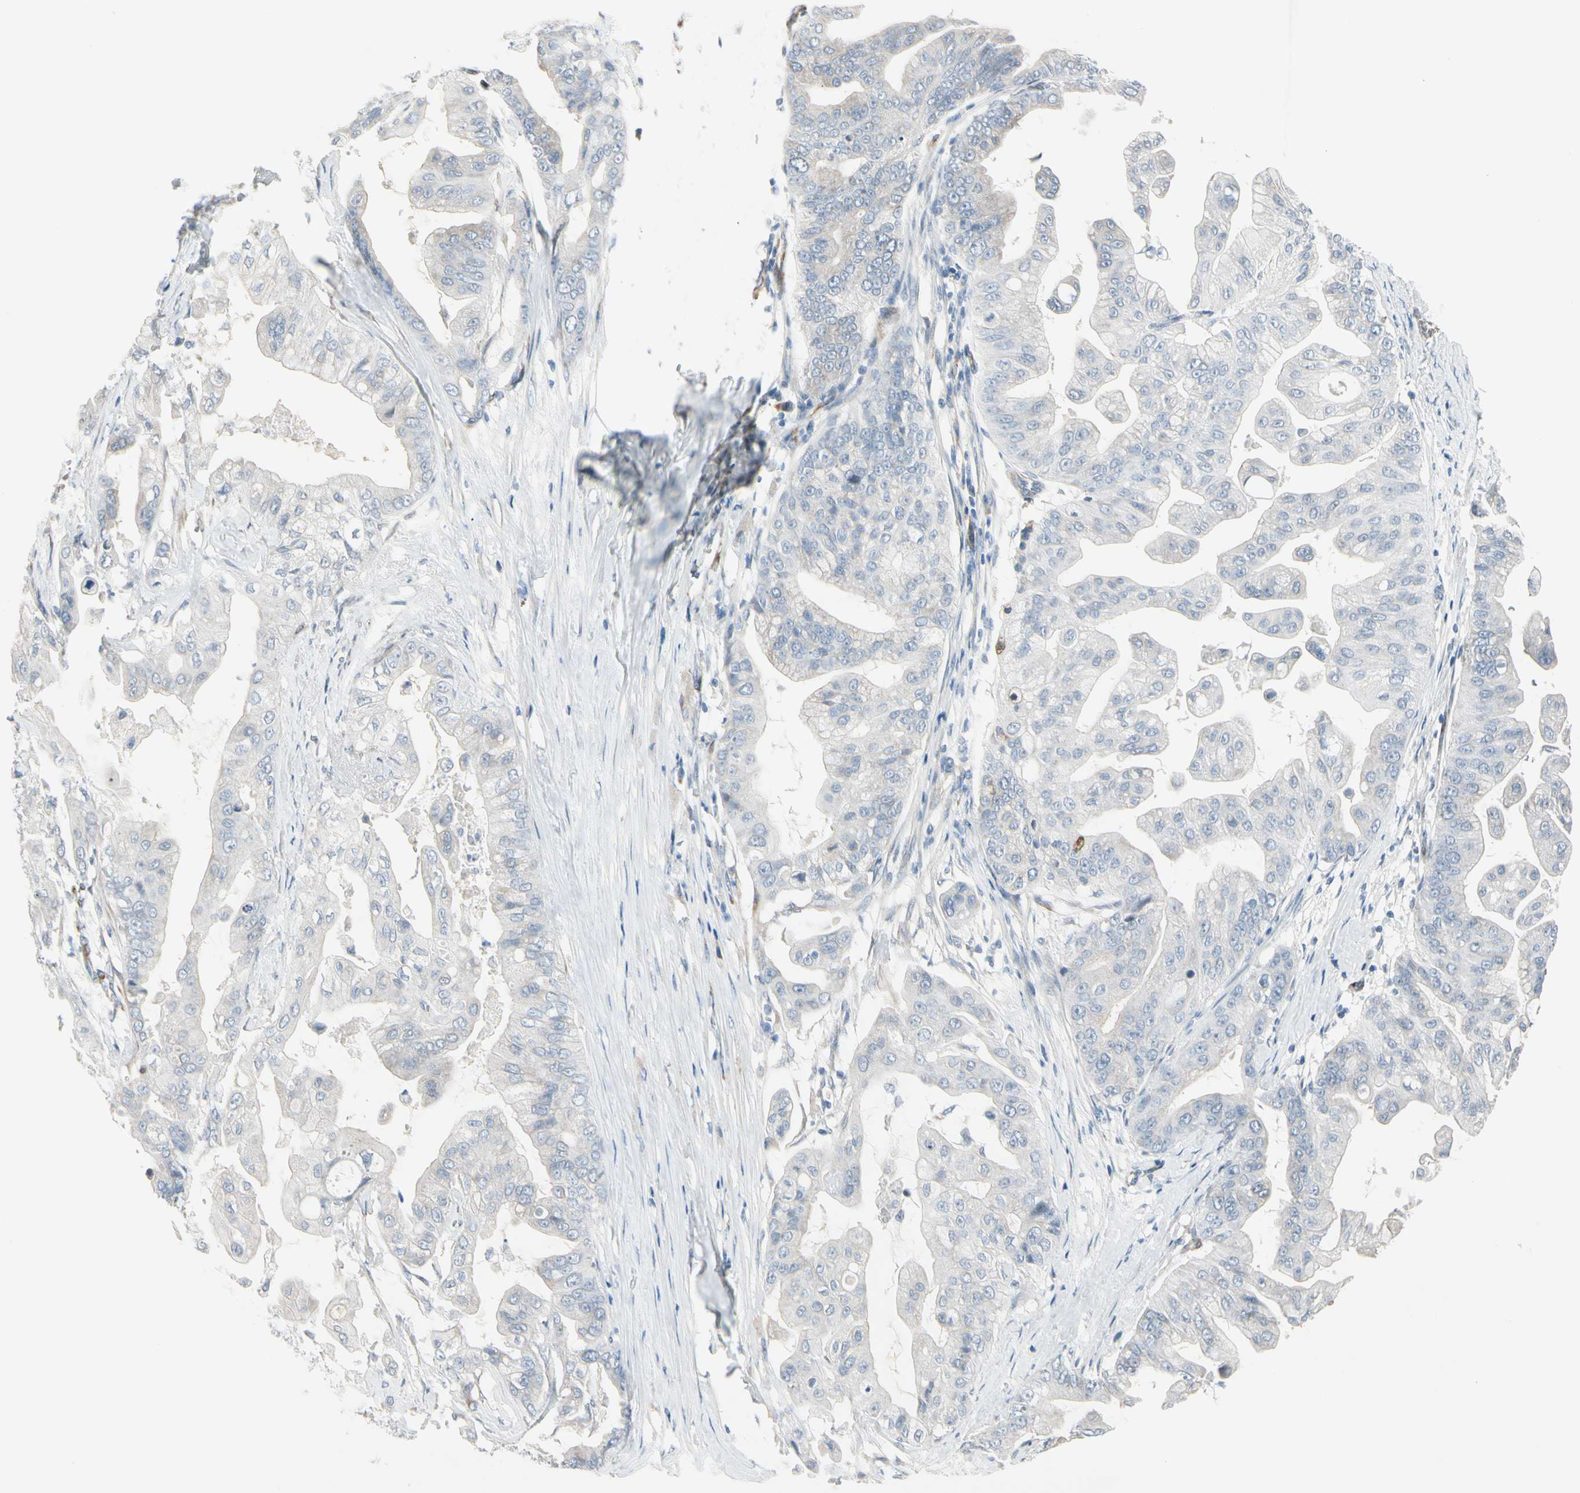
{"staining": {"intensity": "negative", "quantity": "none", "location": "none"}, "tissue": "pancreatic cancer", "cell_type": "Tumor cells", "image_type": "cancer", "snomed": [{"axis": "morphology", "description": "Adenocarcinoma, NOS"}, {"axis": "topography", "description": "Pancreas"}], "caption": "IHC micrograph of neoplastic tissue: human adenocarcinoma (pancreatic) stained with DAB exhibits no significant protein expression in tumor cells.", "gene": "MAP2", "patient": {"sex": "female", "age": 75}}